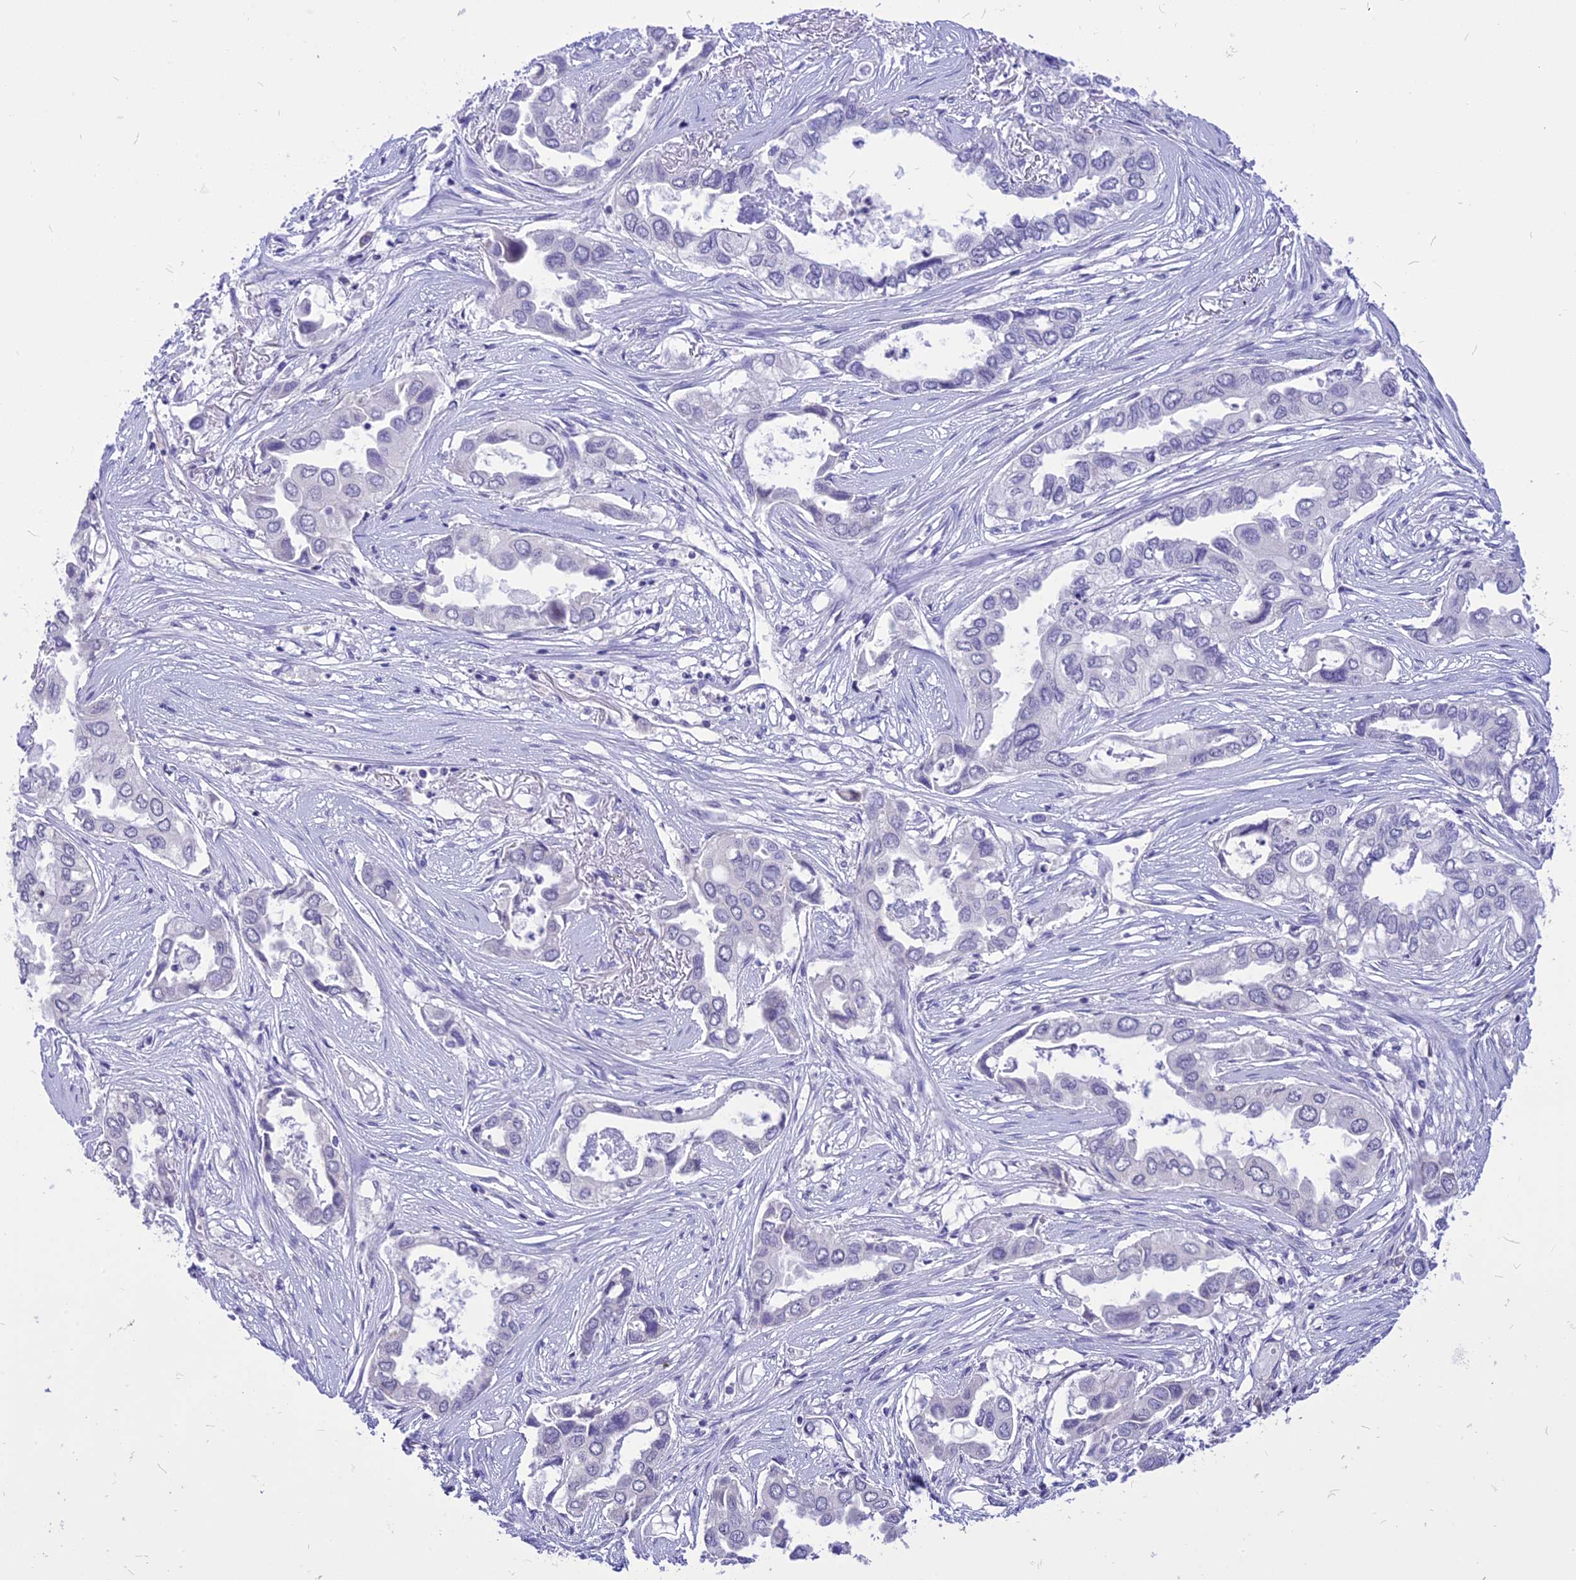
{"staining": {"intensity": "negative", "quantity": "none", "location": "none"}, "tissue": "lung cancer", "cell_type": "Tumor cells", "image_type": "cancer", "snomed": [{"axis": "morphology", "description": "Adenocarcinoma, NOS"}, {"axis": "topography", "description": "Lung"}], "caption": "Tumor cells are negative for protein expression in human lung cancer.", "gene": "CMSS1", "patient": {"sex": "female", "age": 76}}